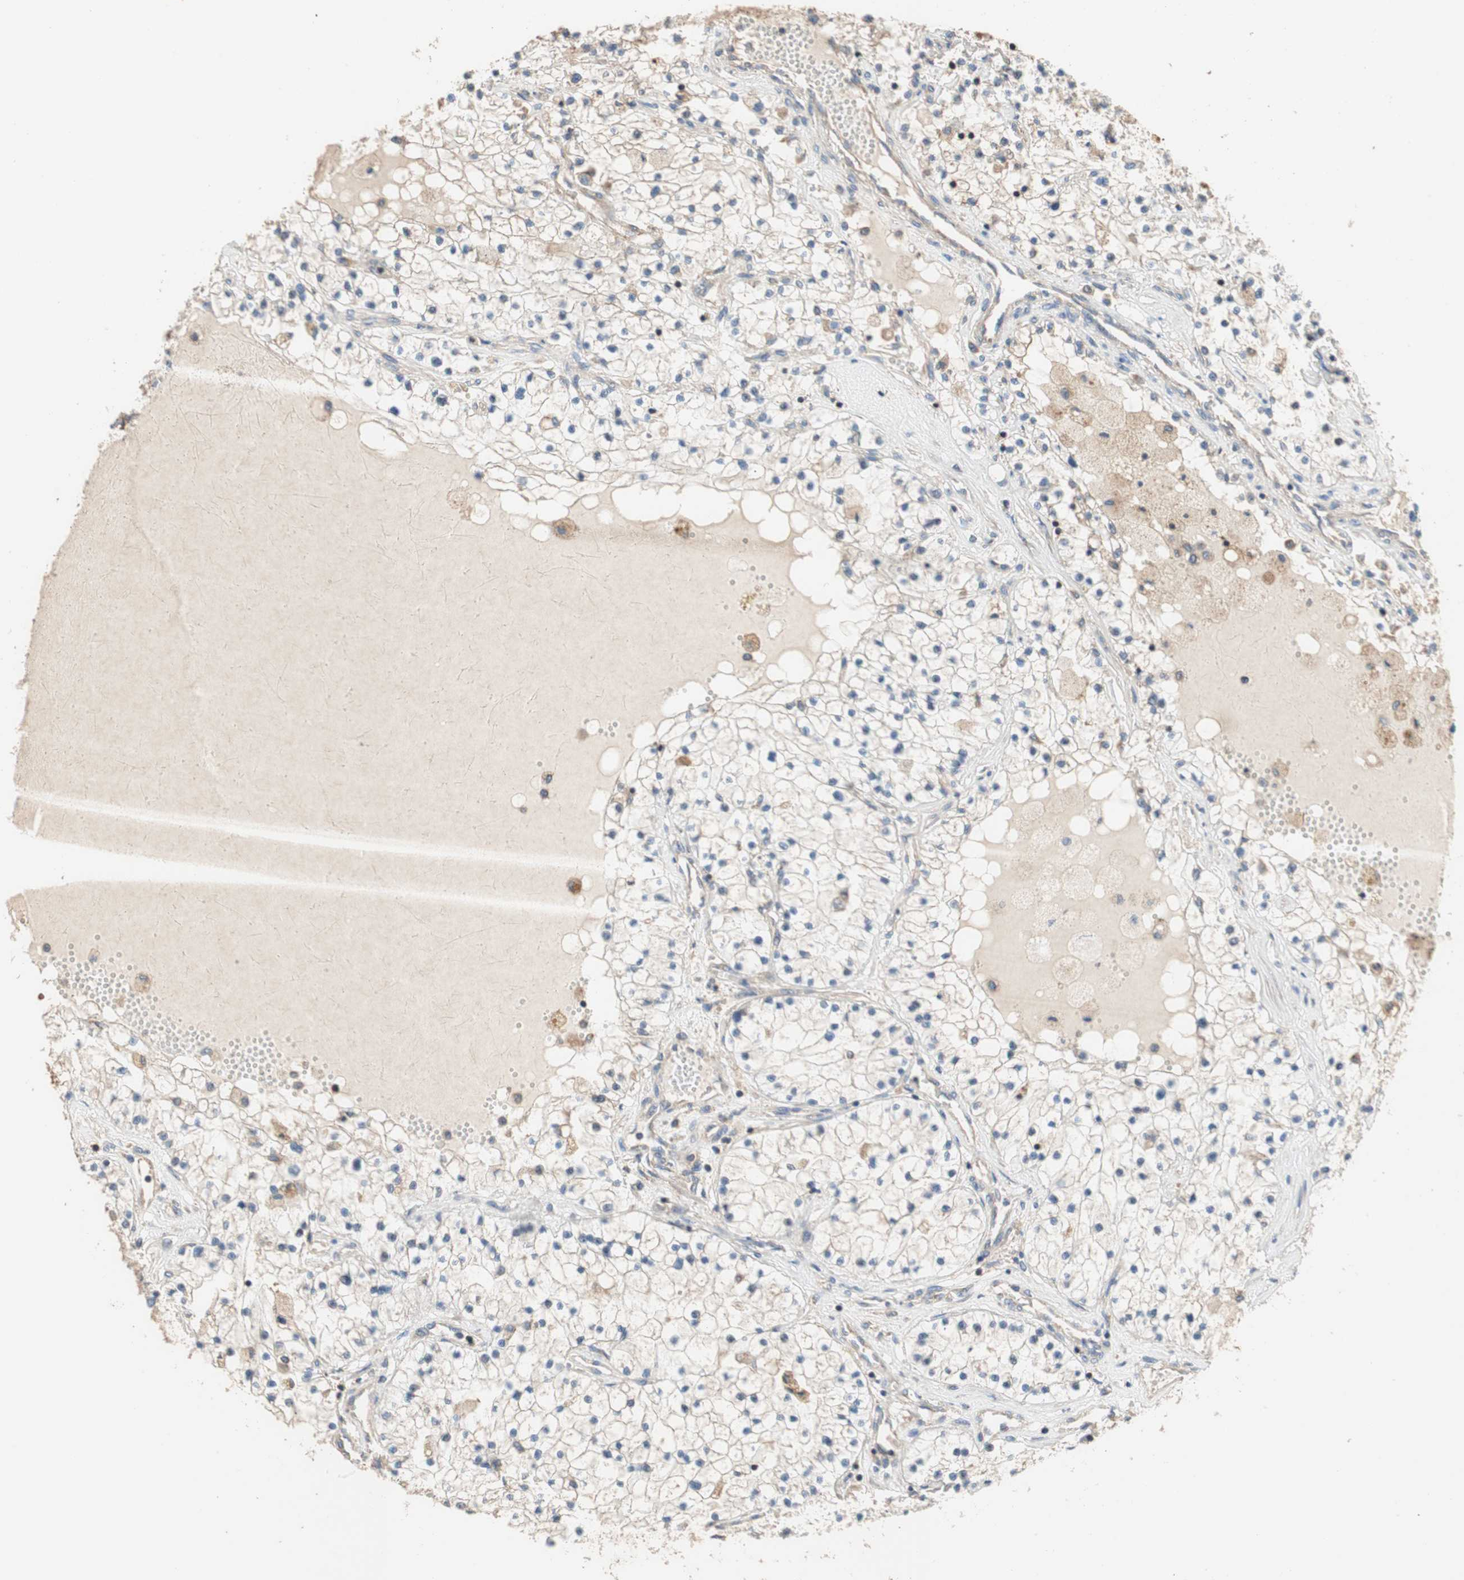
{"staining": {"intensity": "weak", "quantity": "25%-75%", "location": "cytoplasmic/membranous"}, "tissue": "renal cancer", "cell_type": "Tumor cells", "image_type": "cancer", "snomed": [{"axis": "morphology", "description": "Adenocarcinoma, NOS"}, {"axis": "topography", "description": "Kidney"}], "caption": "A brown stain labels weak cytoplasmic/membranous positivity of a protein in human renal cancer tumor cells.", "gene": "MAP4K2", "patient": {"sex": "male", "age": 68}}